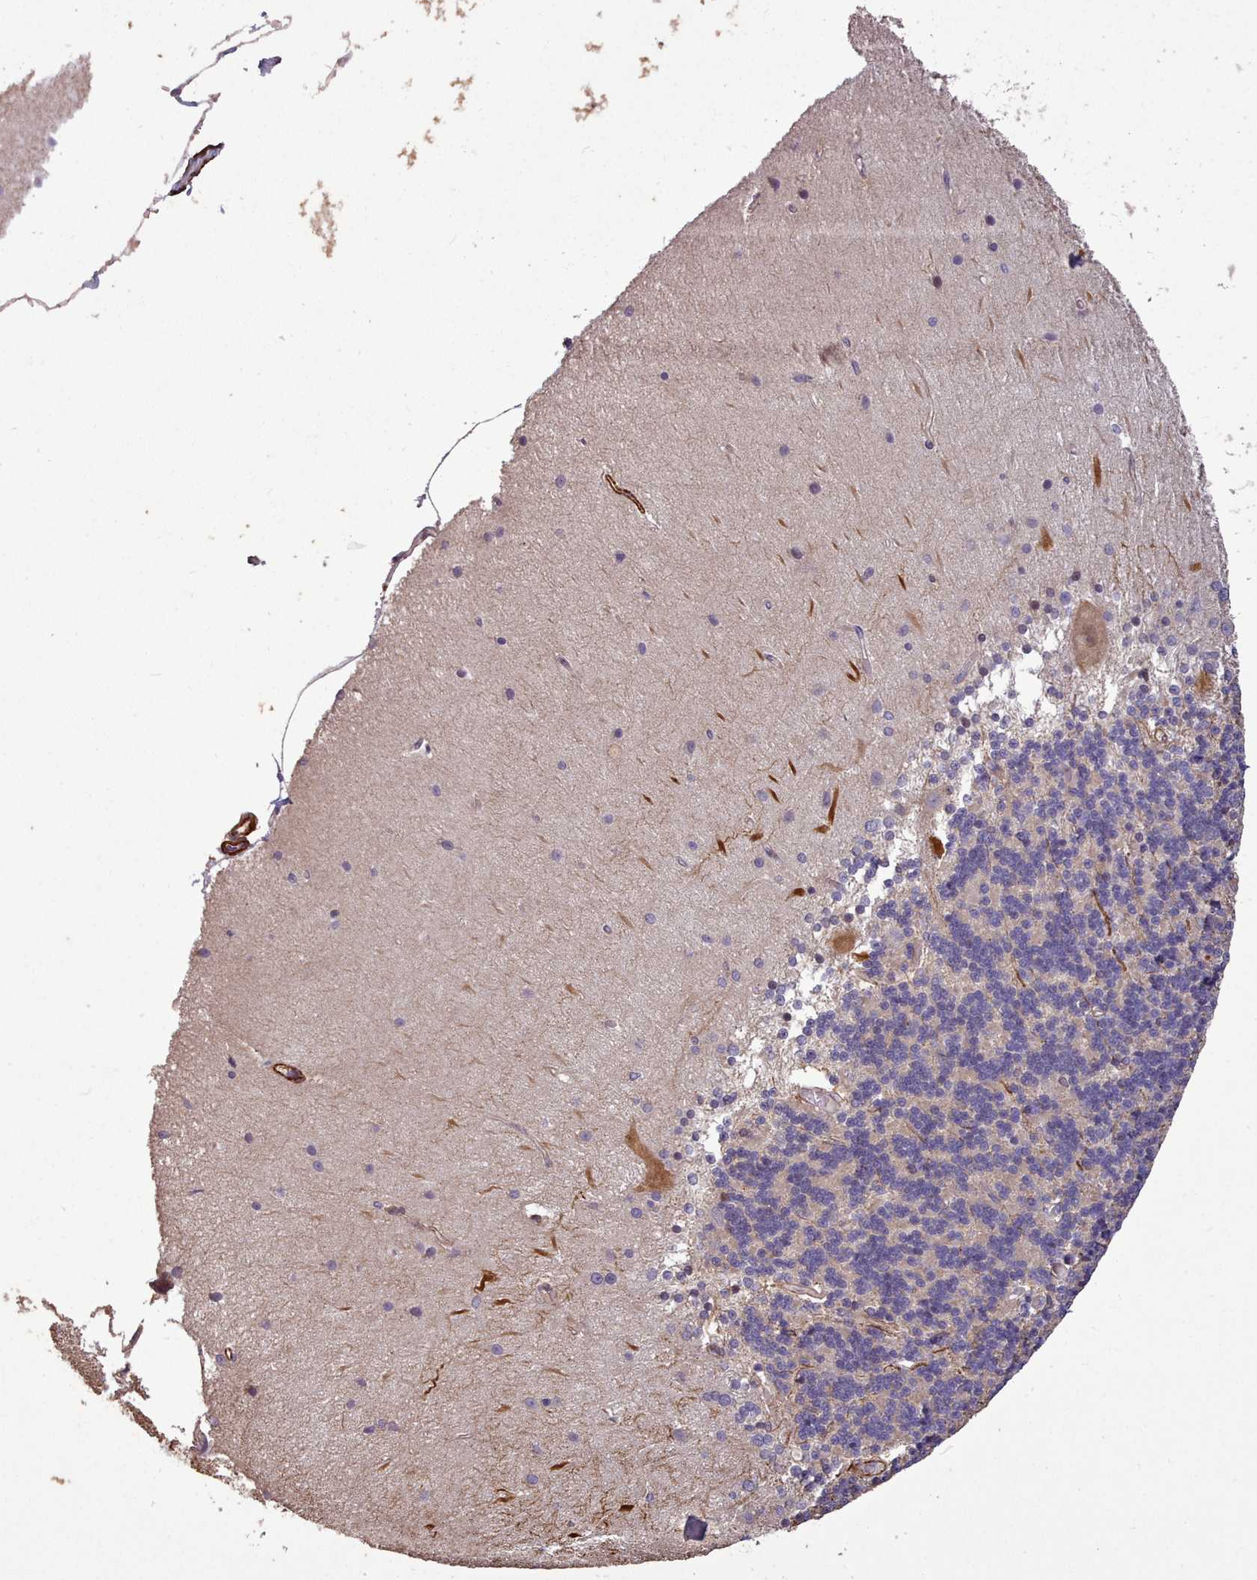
{"staining": {"intensity": "negative", "quantity": "none", "location": "none"}, "tissue": "cerebellum", "cell_type": "Cells in granular layer", "image_type": "normal", "snomed": [{"axis": "morphology", "description": "Normal tissue, NOS"}, {"axis": "topography", "description": "Cerebellum"}], "caption": "Cells in granular layer are negative for protein expression in normal human cerebellum. (Brightfield microscopy of DAB (3,3'-diaminobenzidine) IHC at high magnification).", "gene": "NLRC4", "patient": {"sex": "female", "age": 54}}